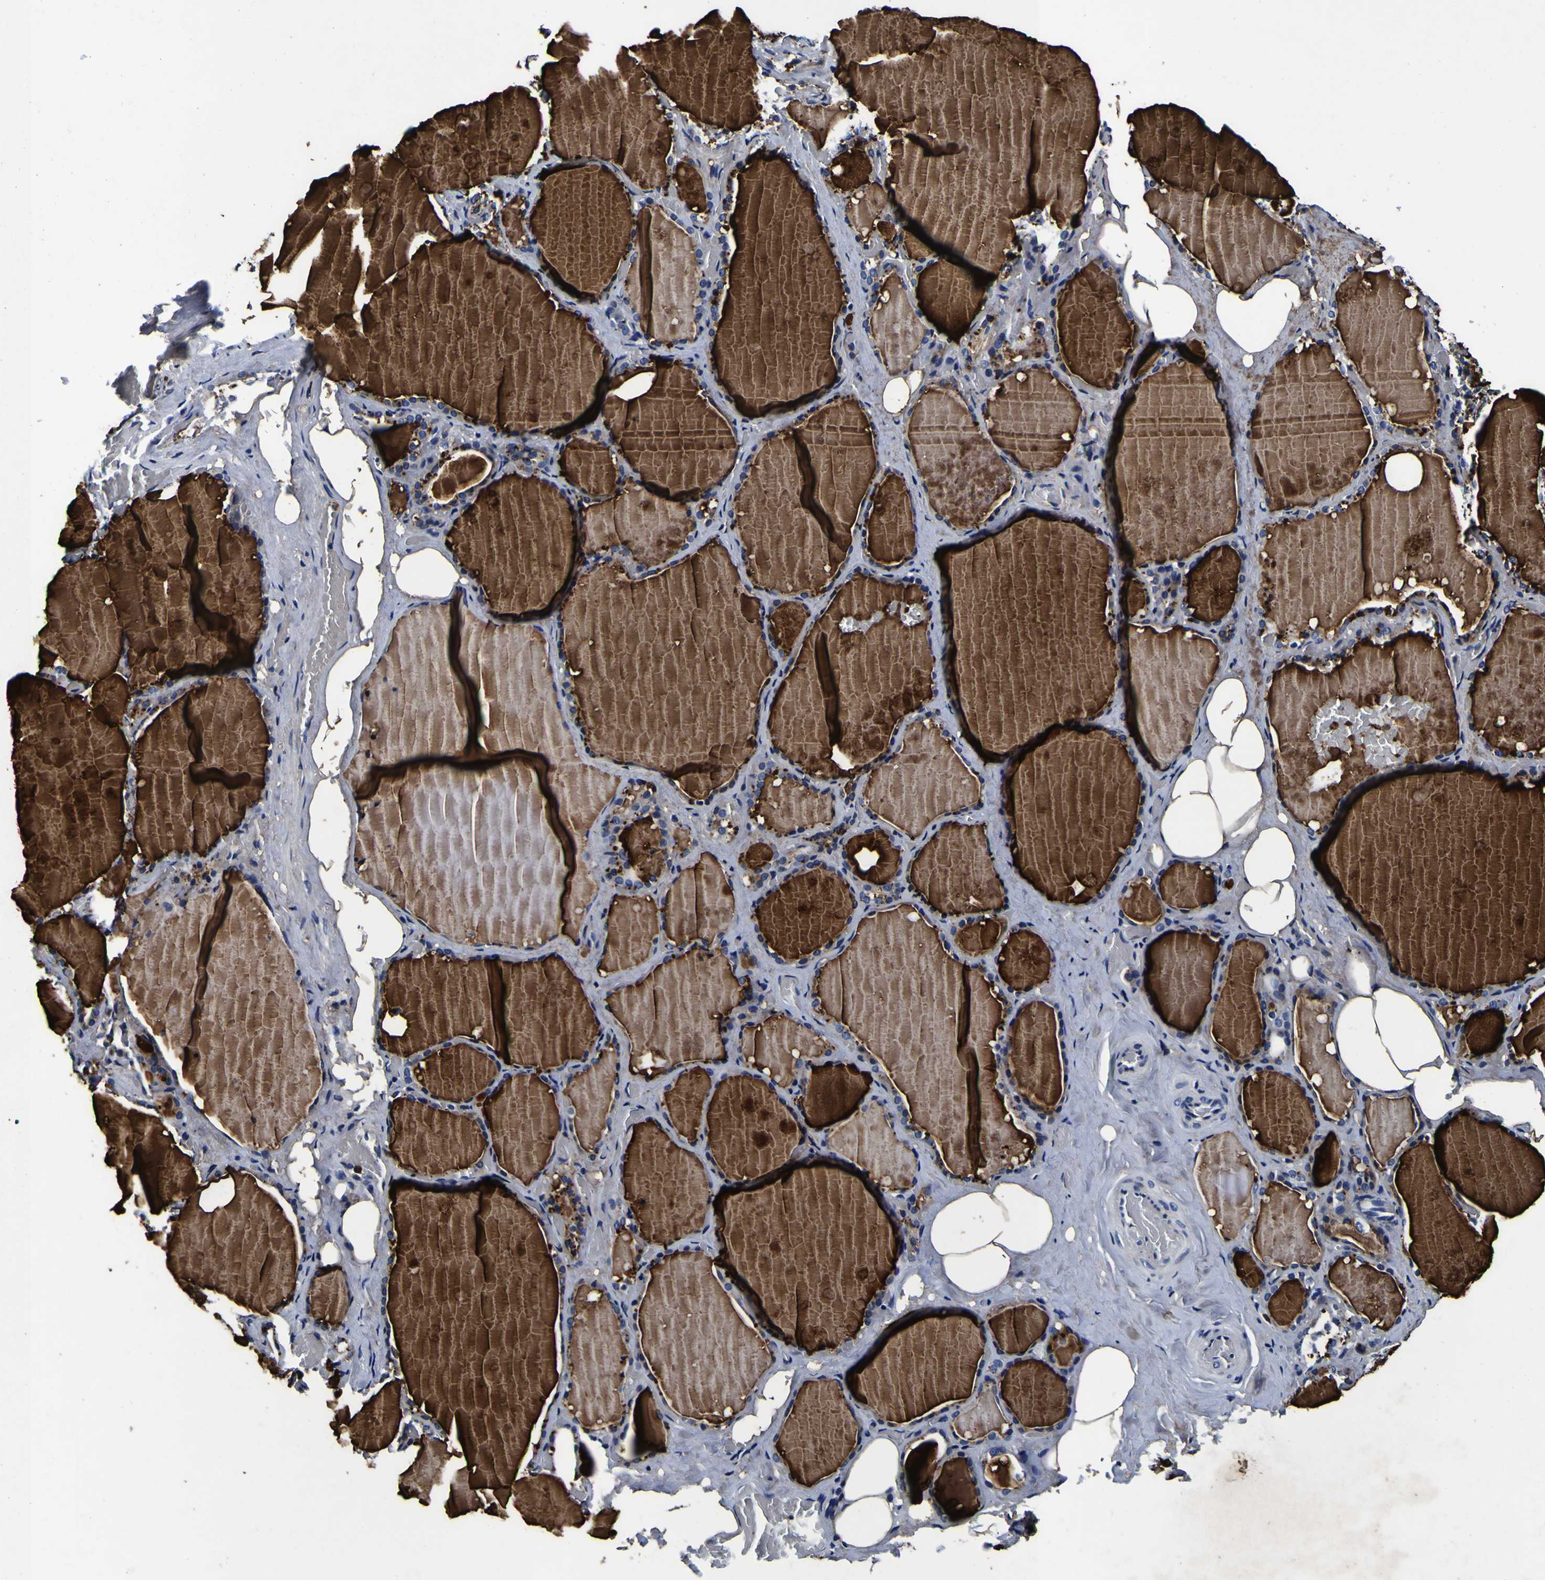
{"staining": {"intensity": "weak", "quantity": "25%-75%", "location": "cytoplasmic/membranous"}, "tissue": "thyroid gland", "cell_type": "Glandular cells", "image_type": "normal", "snomed": [{"axis": "morphology", "description": "Normal tissue, NOS"}, {"axis": "topography", "description": "Thyroid gland"}], "caption": "Protein expression analysis of normal human thyroid gland reveals weak cytoplasmic/membranous staining in about 25%-75% of glandular cells. The staining was performed using DAB (3,3'-diaminobenzidine) to visualize the protein expression in brown, while the nuclei were stained in blue with hematoxylin (Magnification: 20x).", "gene": "PANK4", "patient": {"sex": "male", "age": 61}}